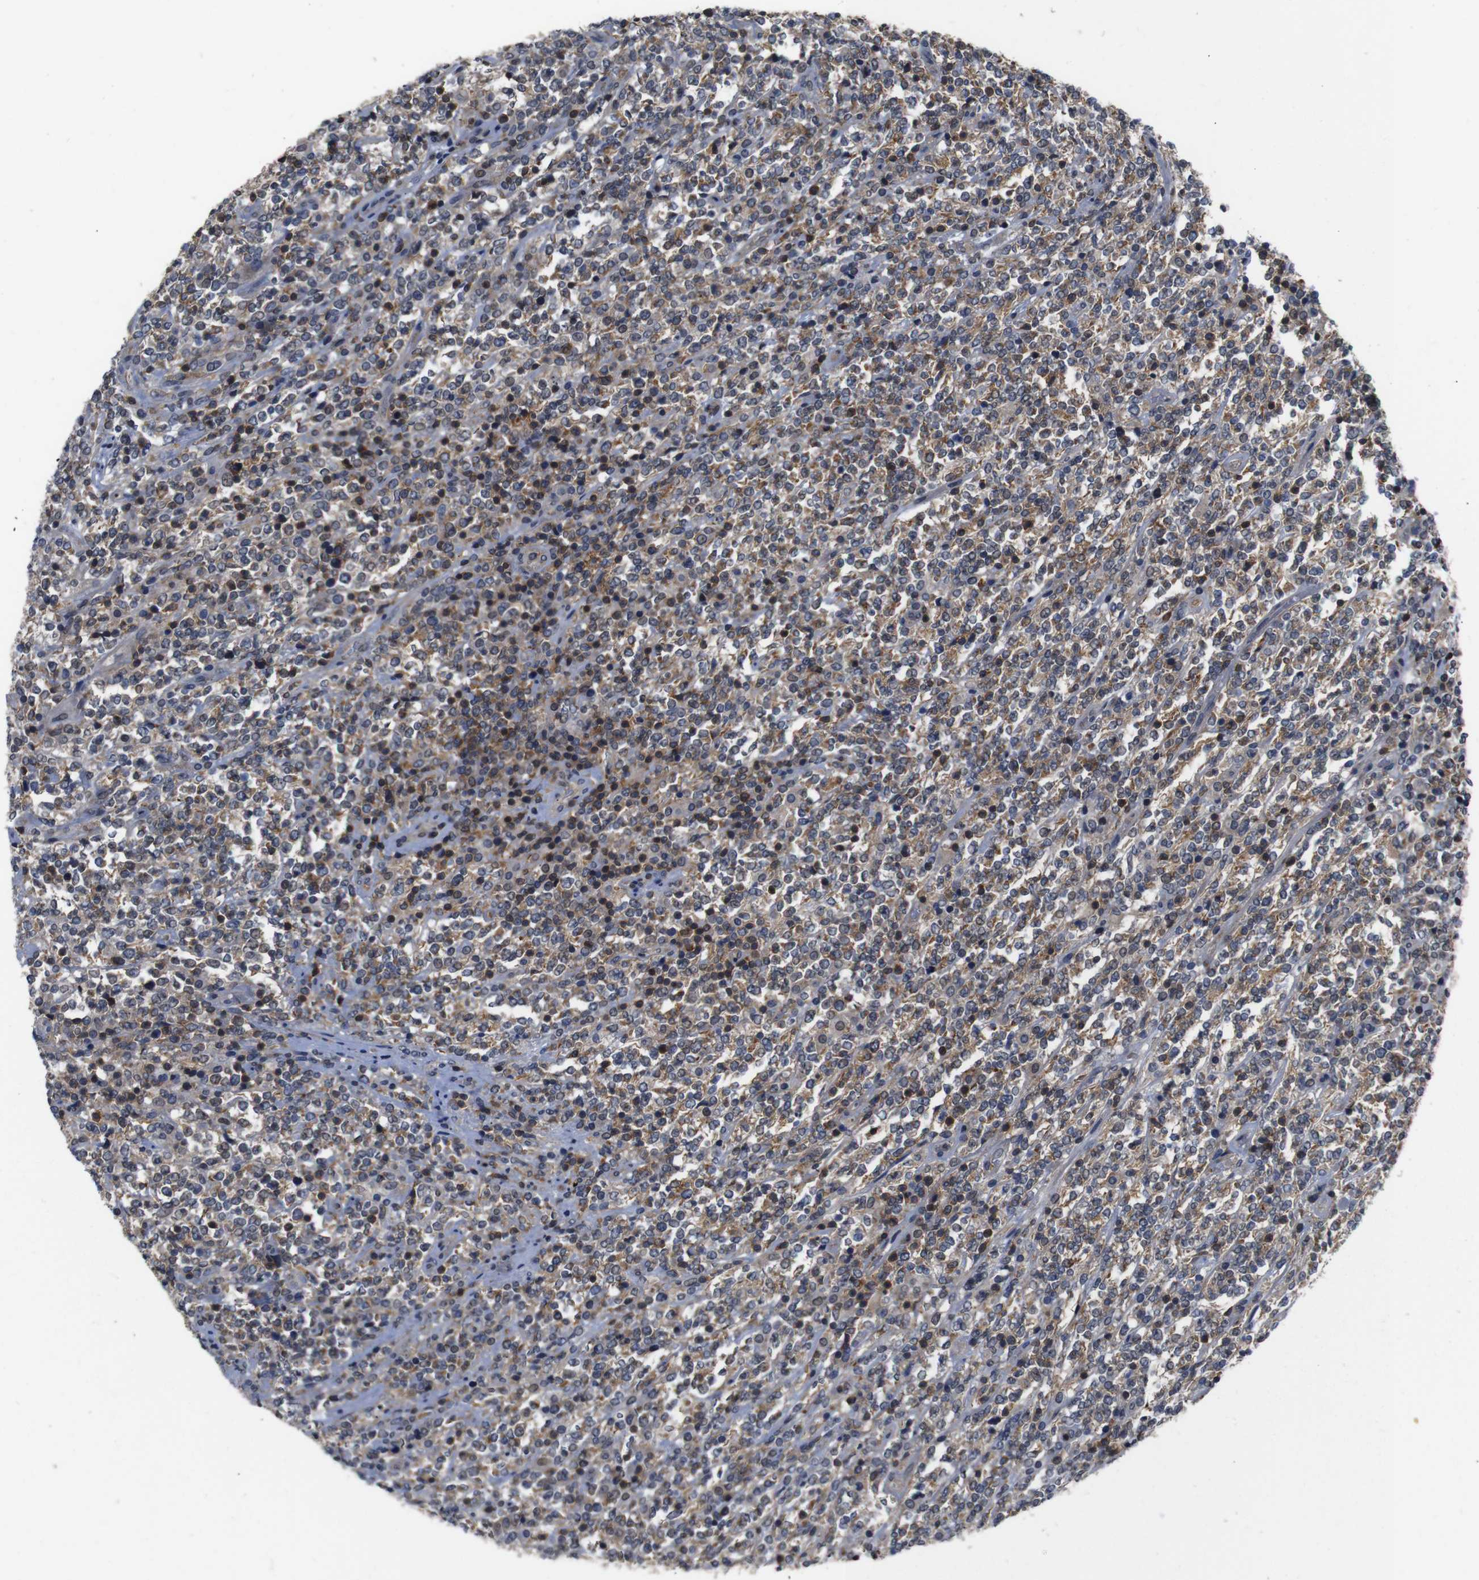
{"staining": {"intensity": "moderate", "quantity": "25%-75%", "location": "cytoplasmic/membranous"}, "tissue": "lymphoma", "cell_type": "Tumor cells", "image_type": "cancer", "snomed": [{"axis": "morphology", "description": "Malignant lymphoma, non-Hodgkin's type, High grade"}, {"axis": "topography", "description": "Soft tissue"}], "caption": "Human lymphoma stained for a protein (brown) displays moderate cytoplasmic/membranous positive positivity in about 25%-75% of tumor cells.", "gene": "BRWD3", "patient": {"sex": "male", "age": 18}}